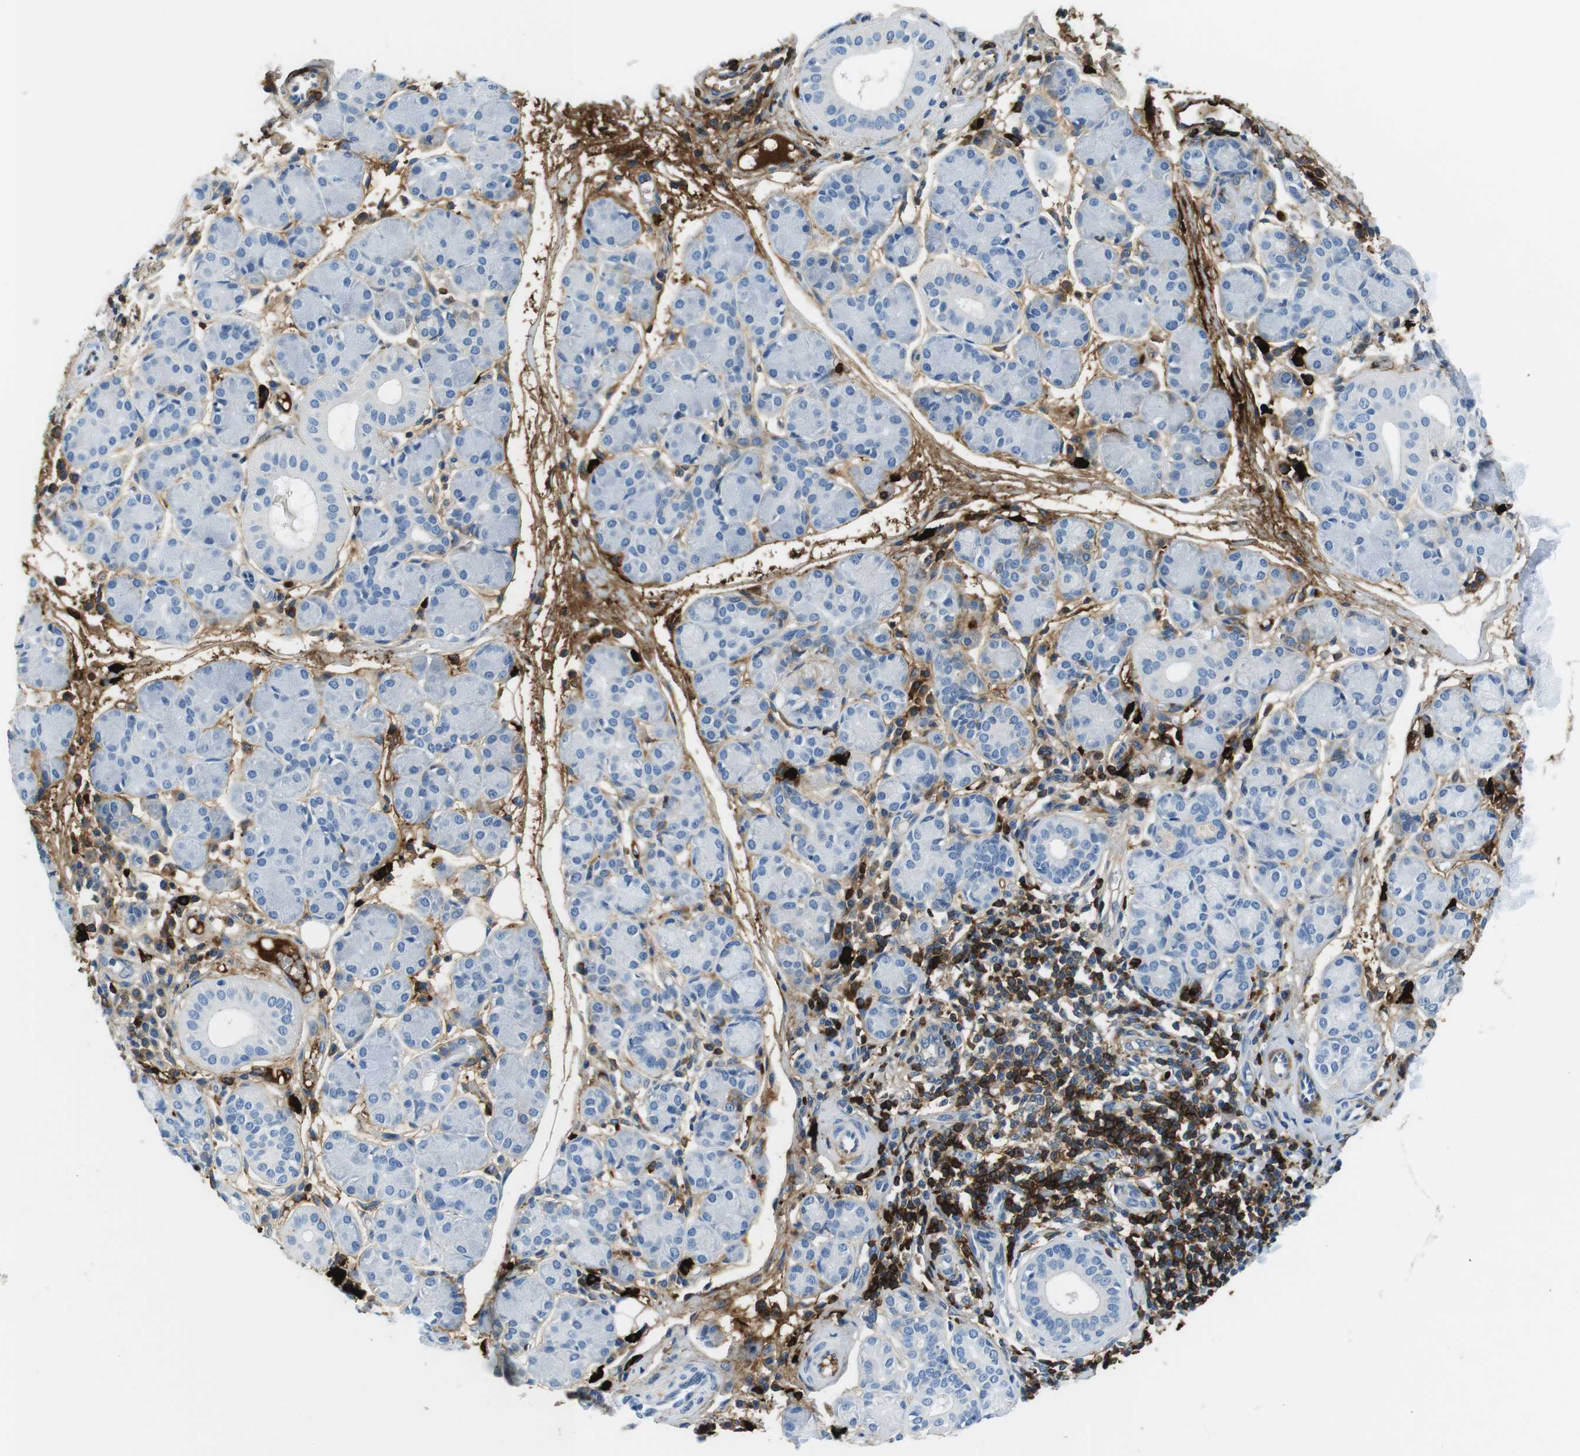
{"staining": {"intensity": "negative", "quantity": "none", "location": "none"}, "tissue": "salivary gland", "cell_type": "Glandular cells", "image_type": "normal", "snomed": [{"axis": "morphology", "description": "Normal tissue, NOS"}, {"axis": "morphology", "description": "Inflammation, NOS"}, {"axis": "topography", "description": "Lymph node"}, {"axis": "topography", "description": "Salivary gland"}], "caption": "Salivary gland was stained to show a protein in brown. There is no significant expression in glandular cells. (DAB immunohistochemistry, high magnification).", "gene": "IGHD", "patient": {"sex": "male", "age": 3}}